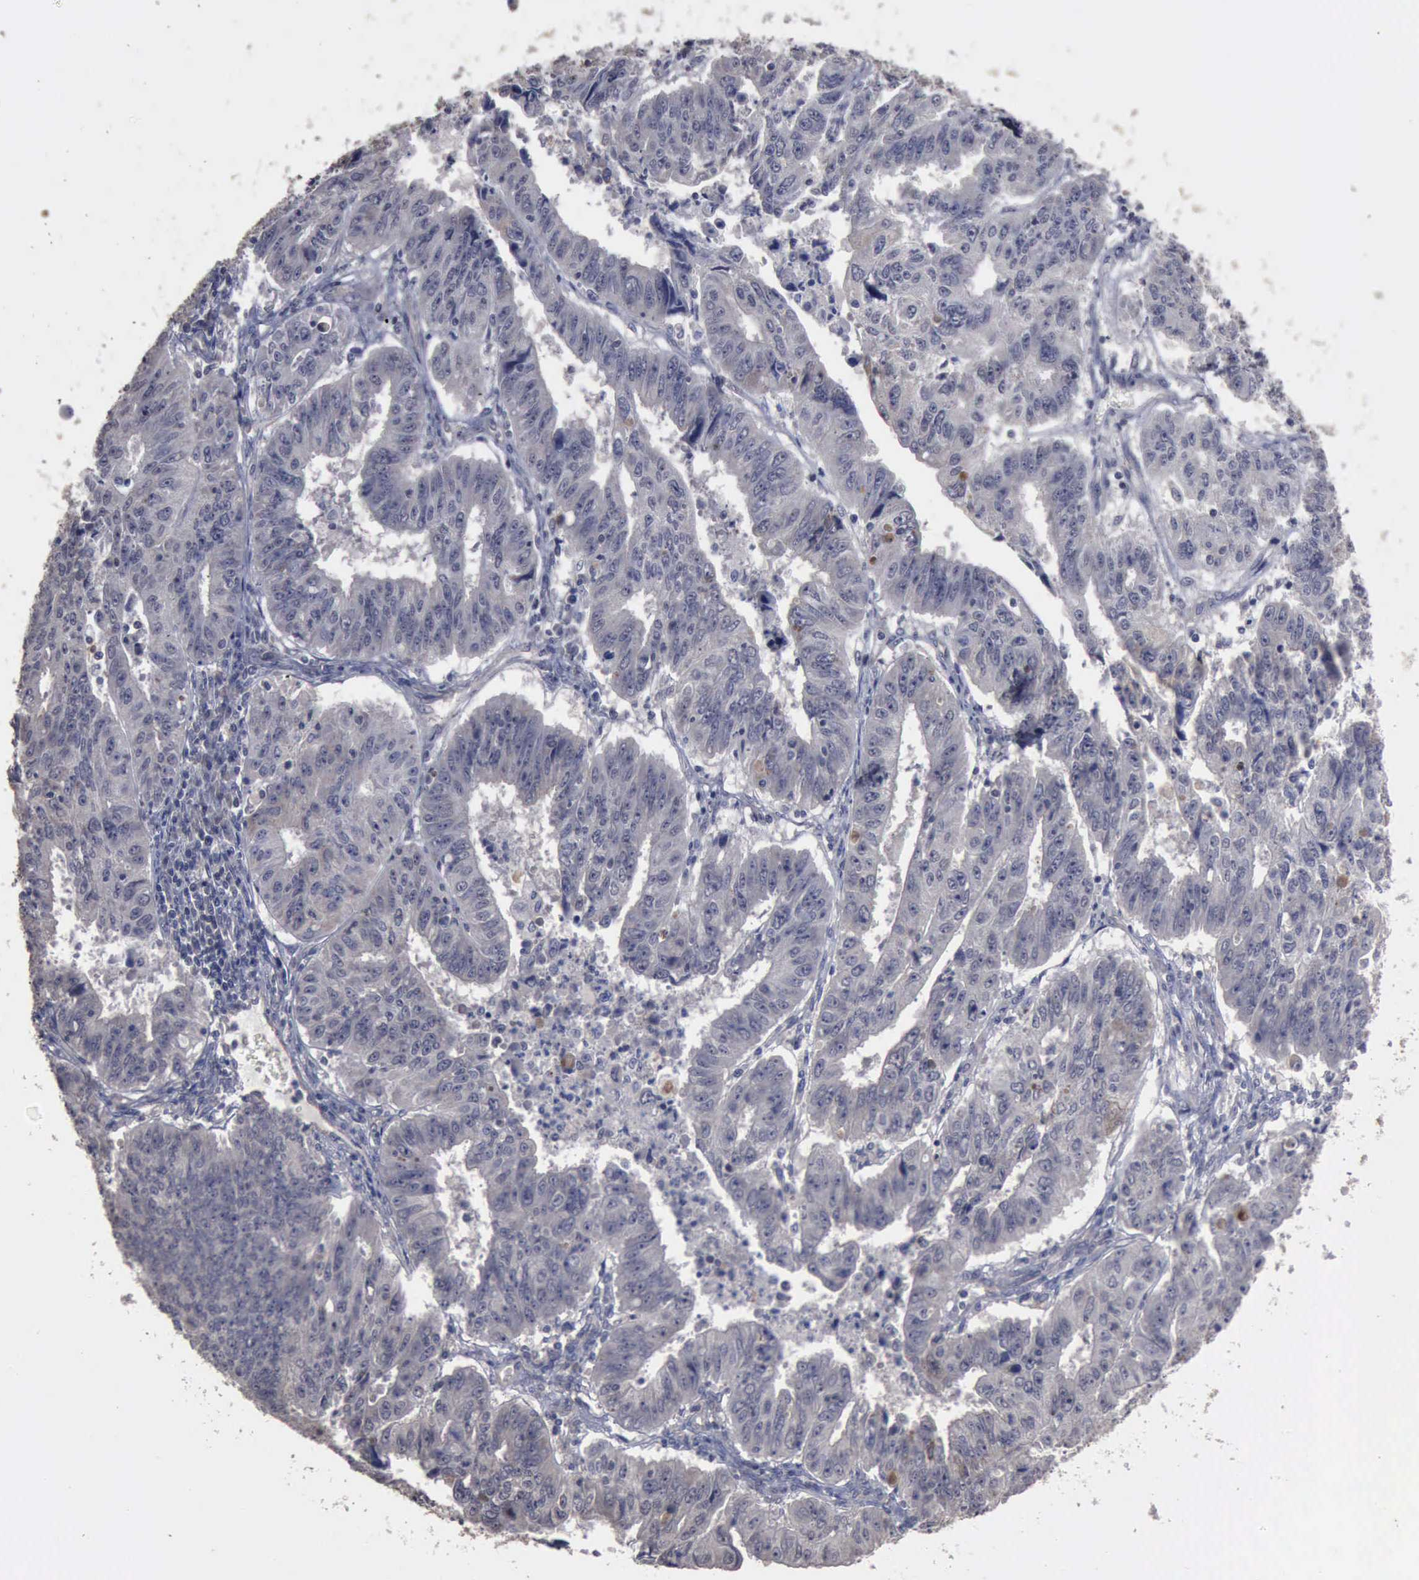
{"staining": {"intensity": "negative", "quantity": "none", "location": "none"}, "tissue": "endometrial cancer", "cell_type": "Tumor cells", "image_type": "cancer", "snomed": [{"axis": "morphology", "description": "Adenocarcinoma, NOS"}, {"axis": "topography", "description": "Endometrium"}], "caption": "Endometrial adenocarcinoma was stained to show a protein in brown. There is no significant positivity in tumor cells.", "gene": "CRKL", "patient": {"sex": "female", "age": 42}}